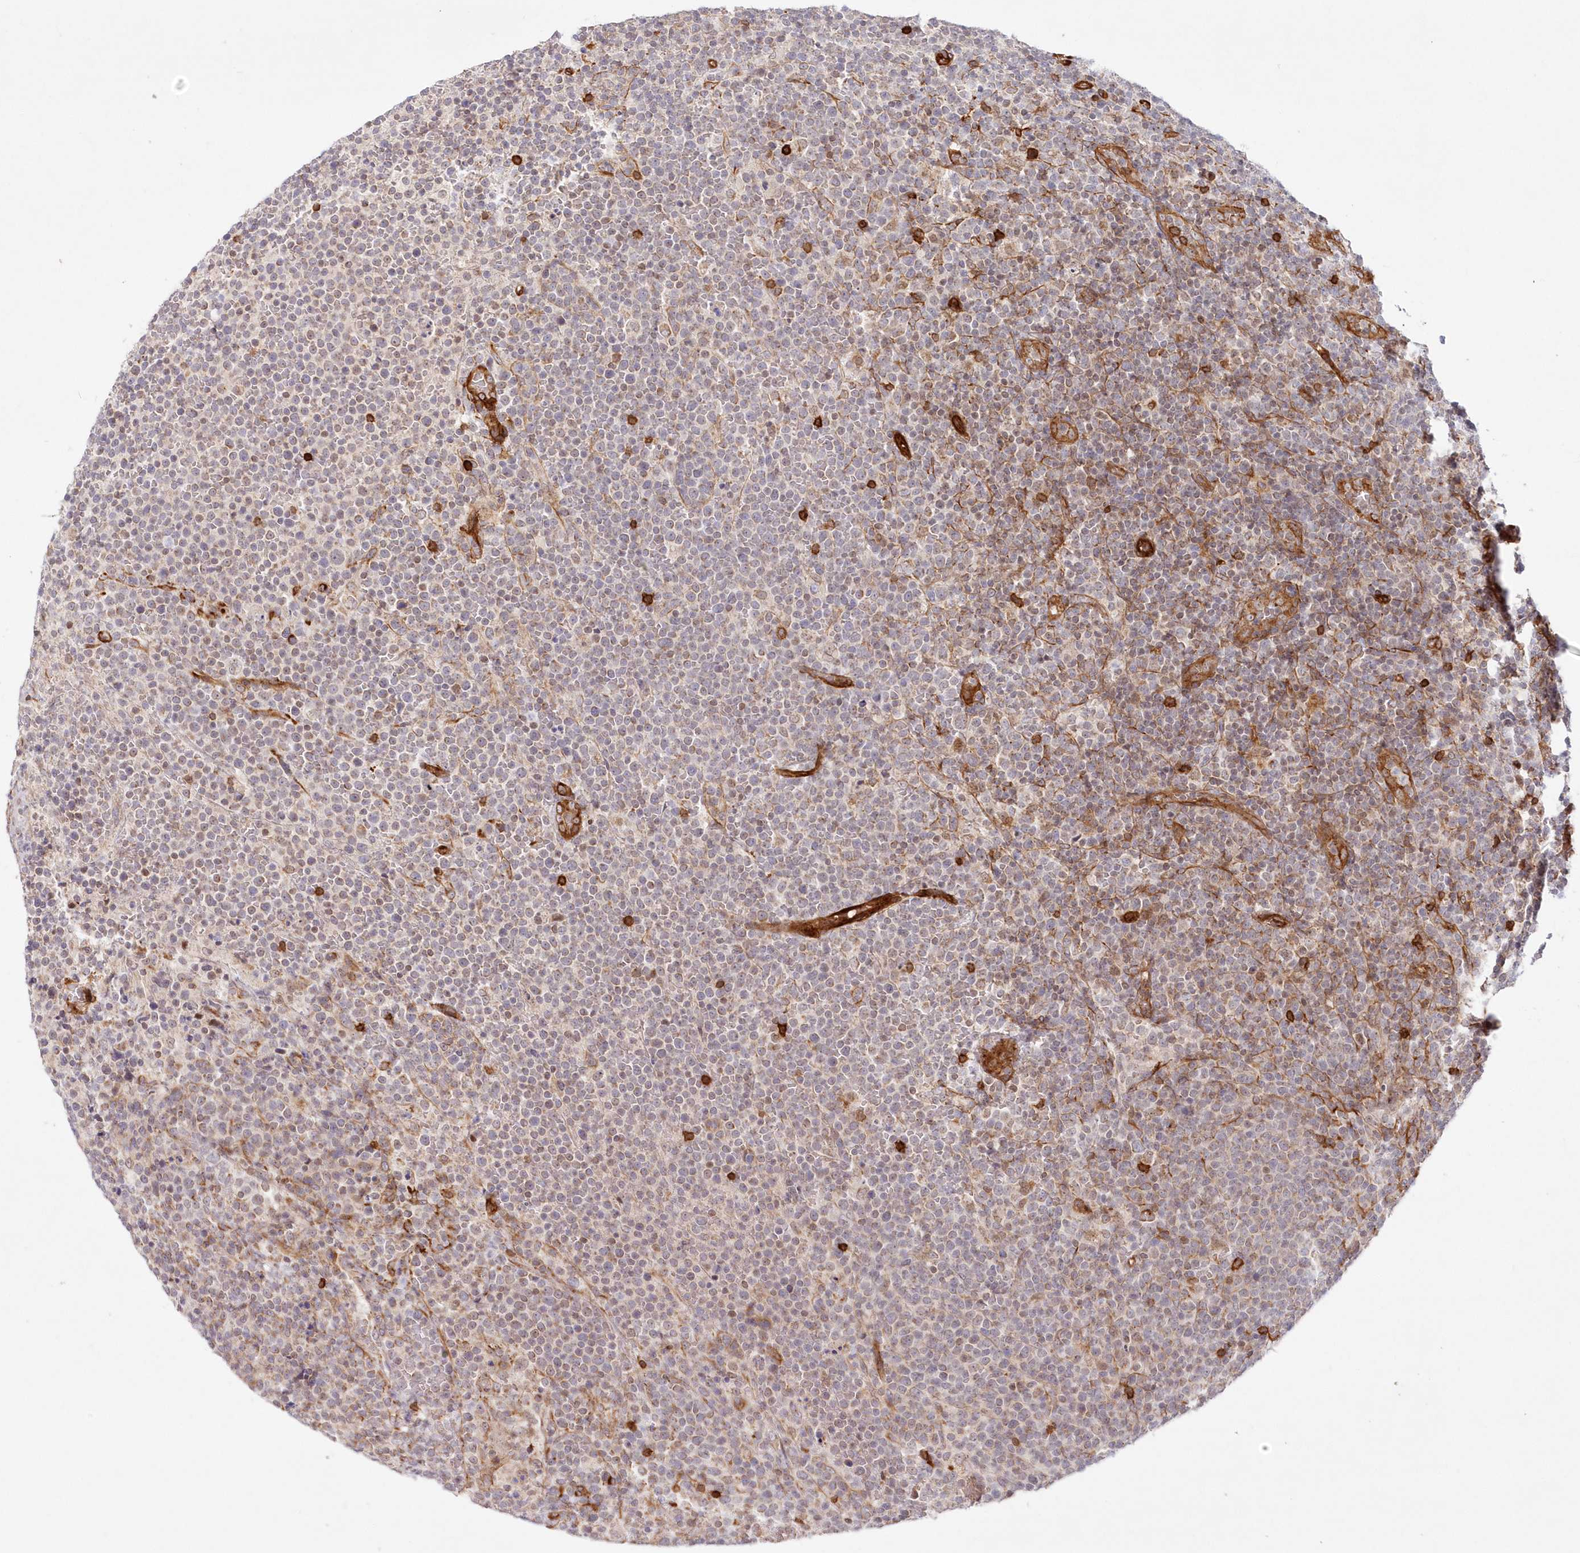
{"staining": {"intensity": "negative", "quantity": "none", "location": "none"}, "tissue": "lymphoma", "cell_type": "Tumor cells", "image_type": "cancer", "snomed": [{"axis": "morphology", "description": "Malignant lymphoma, non-Hodgkin's type, High grade"}, {"axis": "topography", "description": "Lymph node"}], "caption": "An image of human lymphoma is negative for staining in tumor cells.", "gene": "AFAP1L2", "patient": {"sex": "male", "age": 61}}